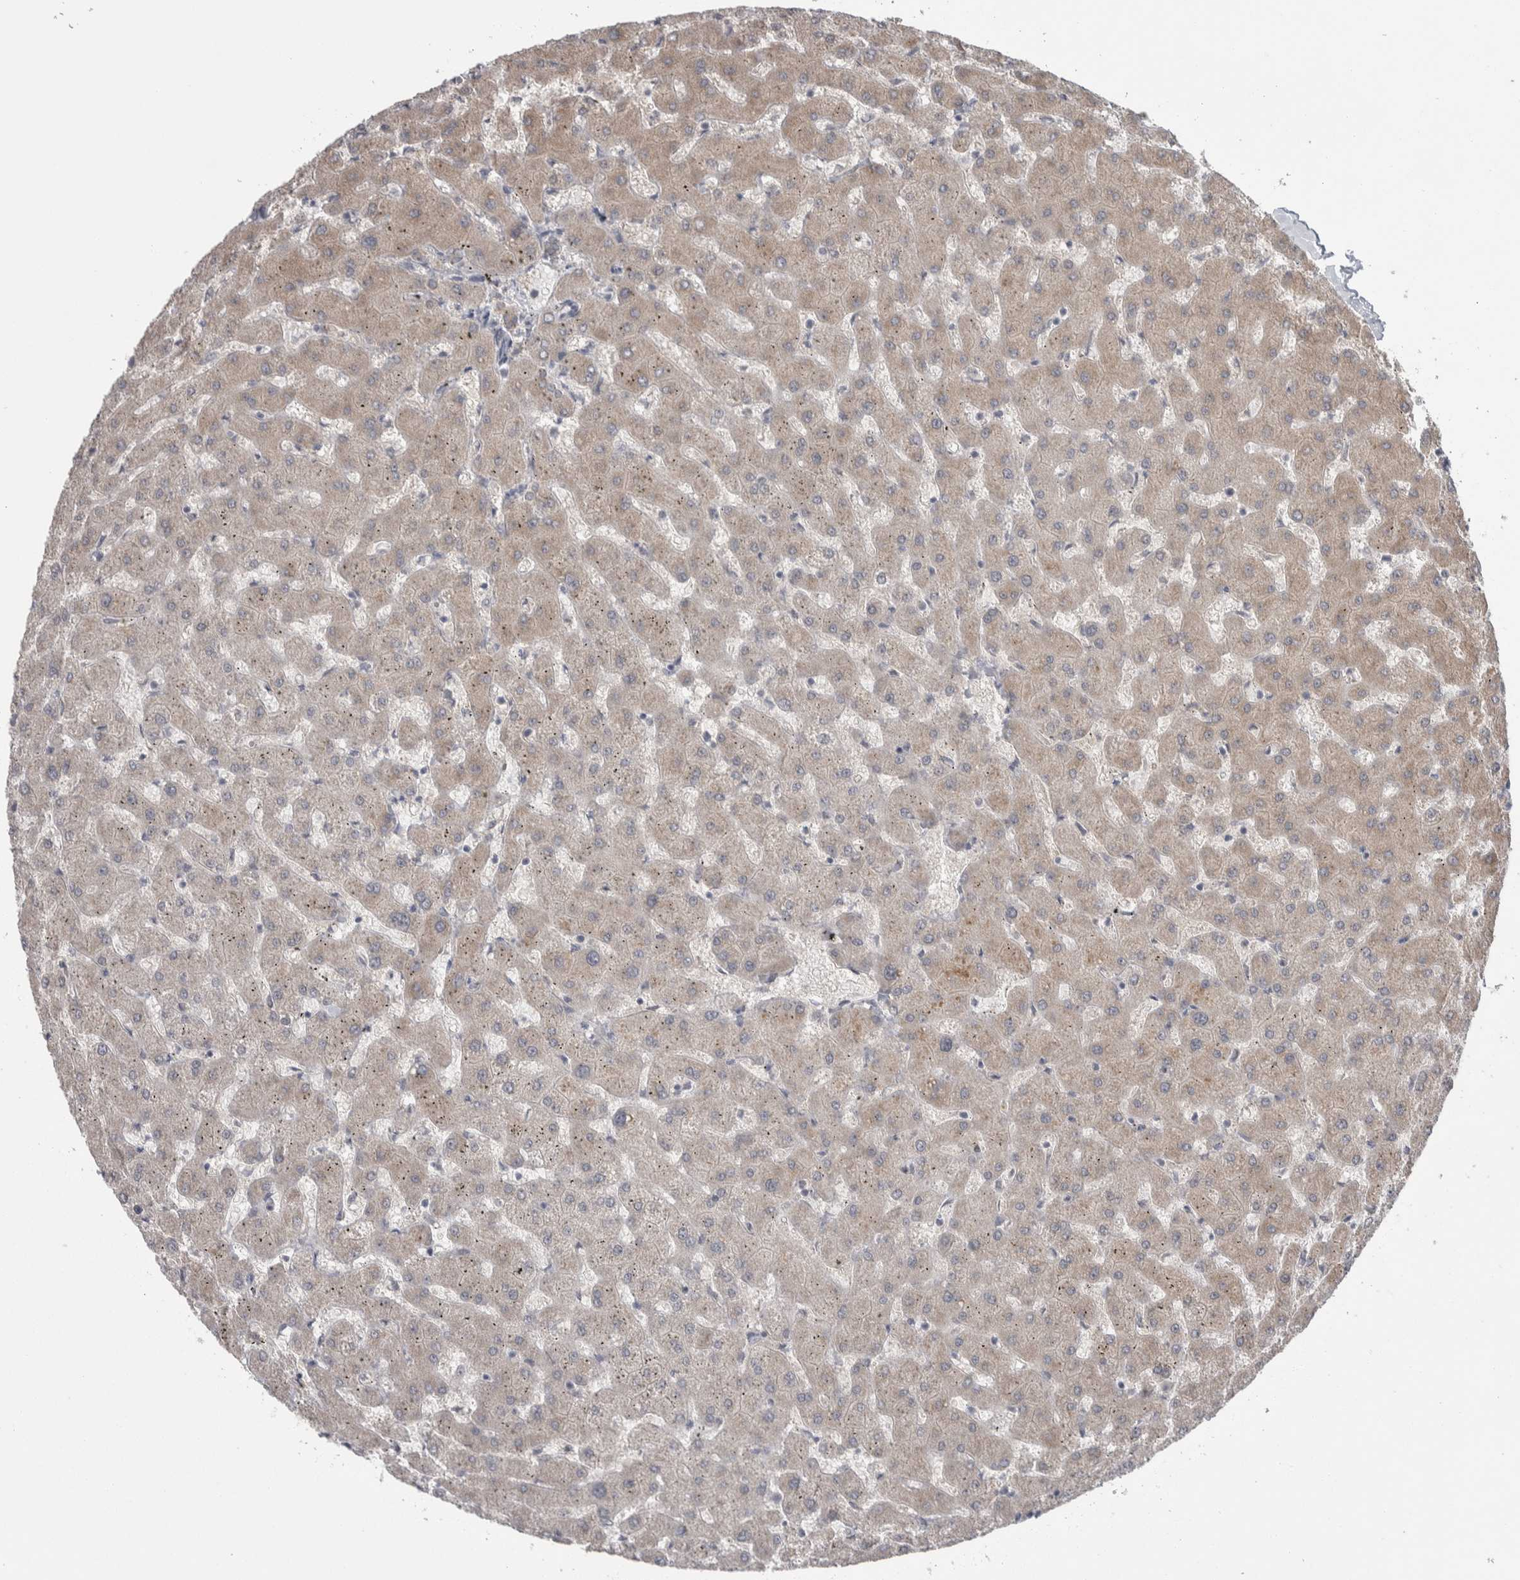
{"staining": {"intensity": "weak", "quantity": "<25%", "location": "cytoplasmic/membranous"}, "tissue": "liver", "cell_type": "Cholangiocytes", "image_type": "normal", "snomed": [{"axis": "morphology", "description": "Normal tissue, NOS"}, {"axis": "topography", "description": "Liver"}], "caption": "Benign liver was stained to show a protein in brown. There is no significant expression in cholangiocytes. (Brightfield microscopy of DAB IHC at high magnification).", "gene": "CUL2", "patient": {"sex": "female", "age": 63}}